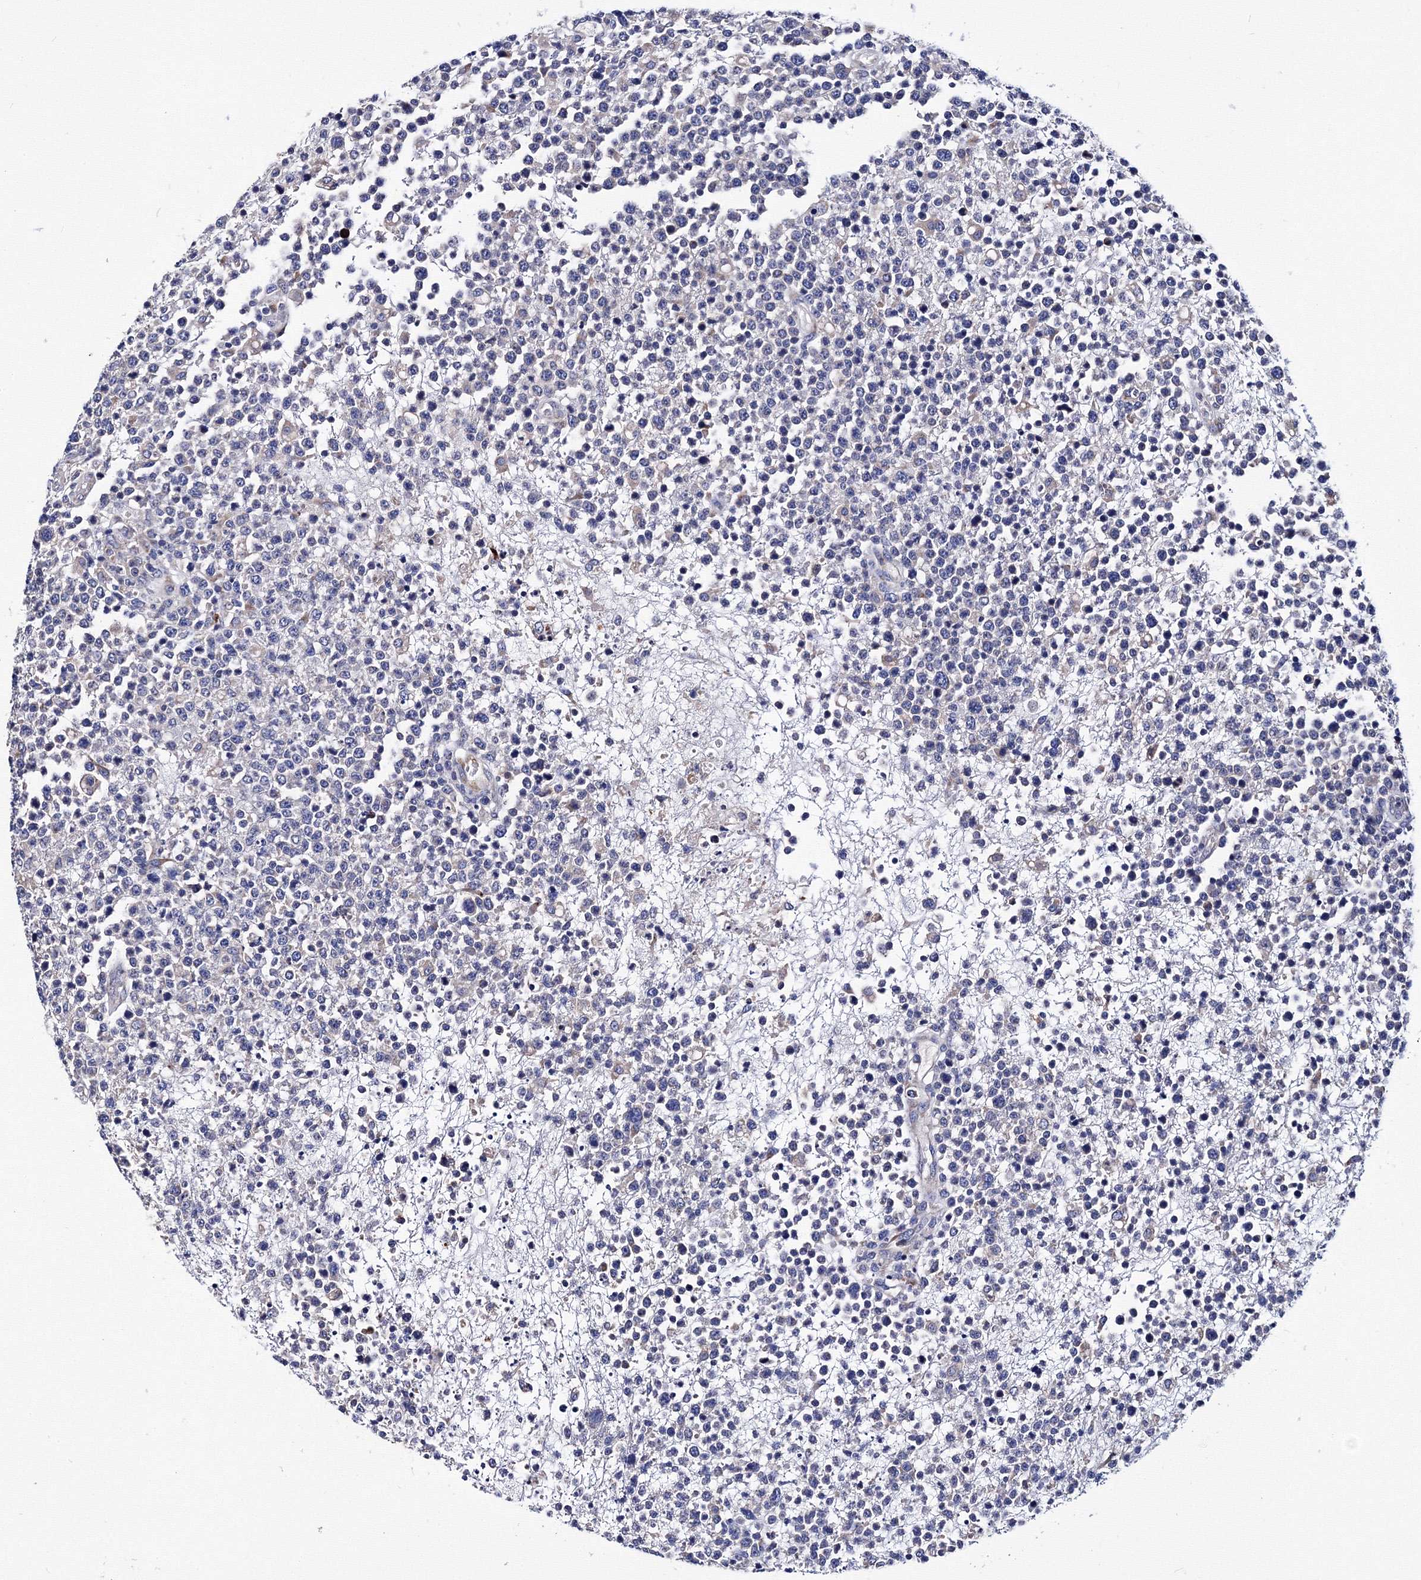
{"staining": {"intensity": "negative", "quantity": "none", "location": "none"}, "tissue": "lymphoma", "cell_type": "Tumor cells", "image_type": "cancer", "snomed": [{"axis": "morphology", "description": "Malignant lymphoma, non-Hodgkin's type, High grade"}, {"axis": "topography", "description": "Colon"}], "caption": "Tumor cells show no significant positivity in lymphoma. (Brightfield microscopy of DAB (3,3'-diaminobenzidine) IHC at high magnification).", "gene": "TRPM2", "patient": {"sex": "female", "age": 53}}